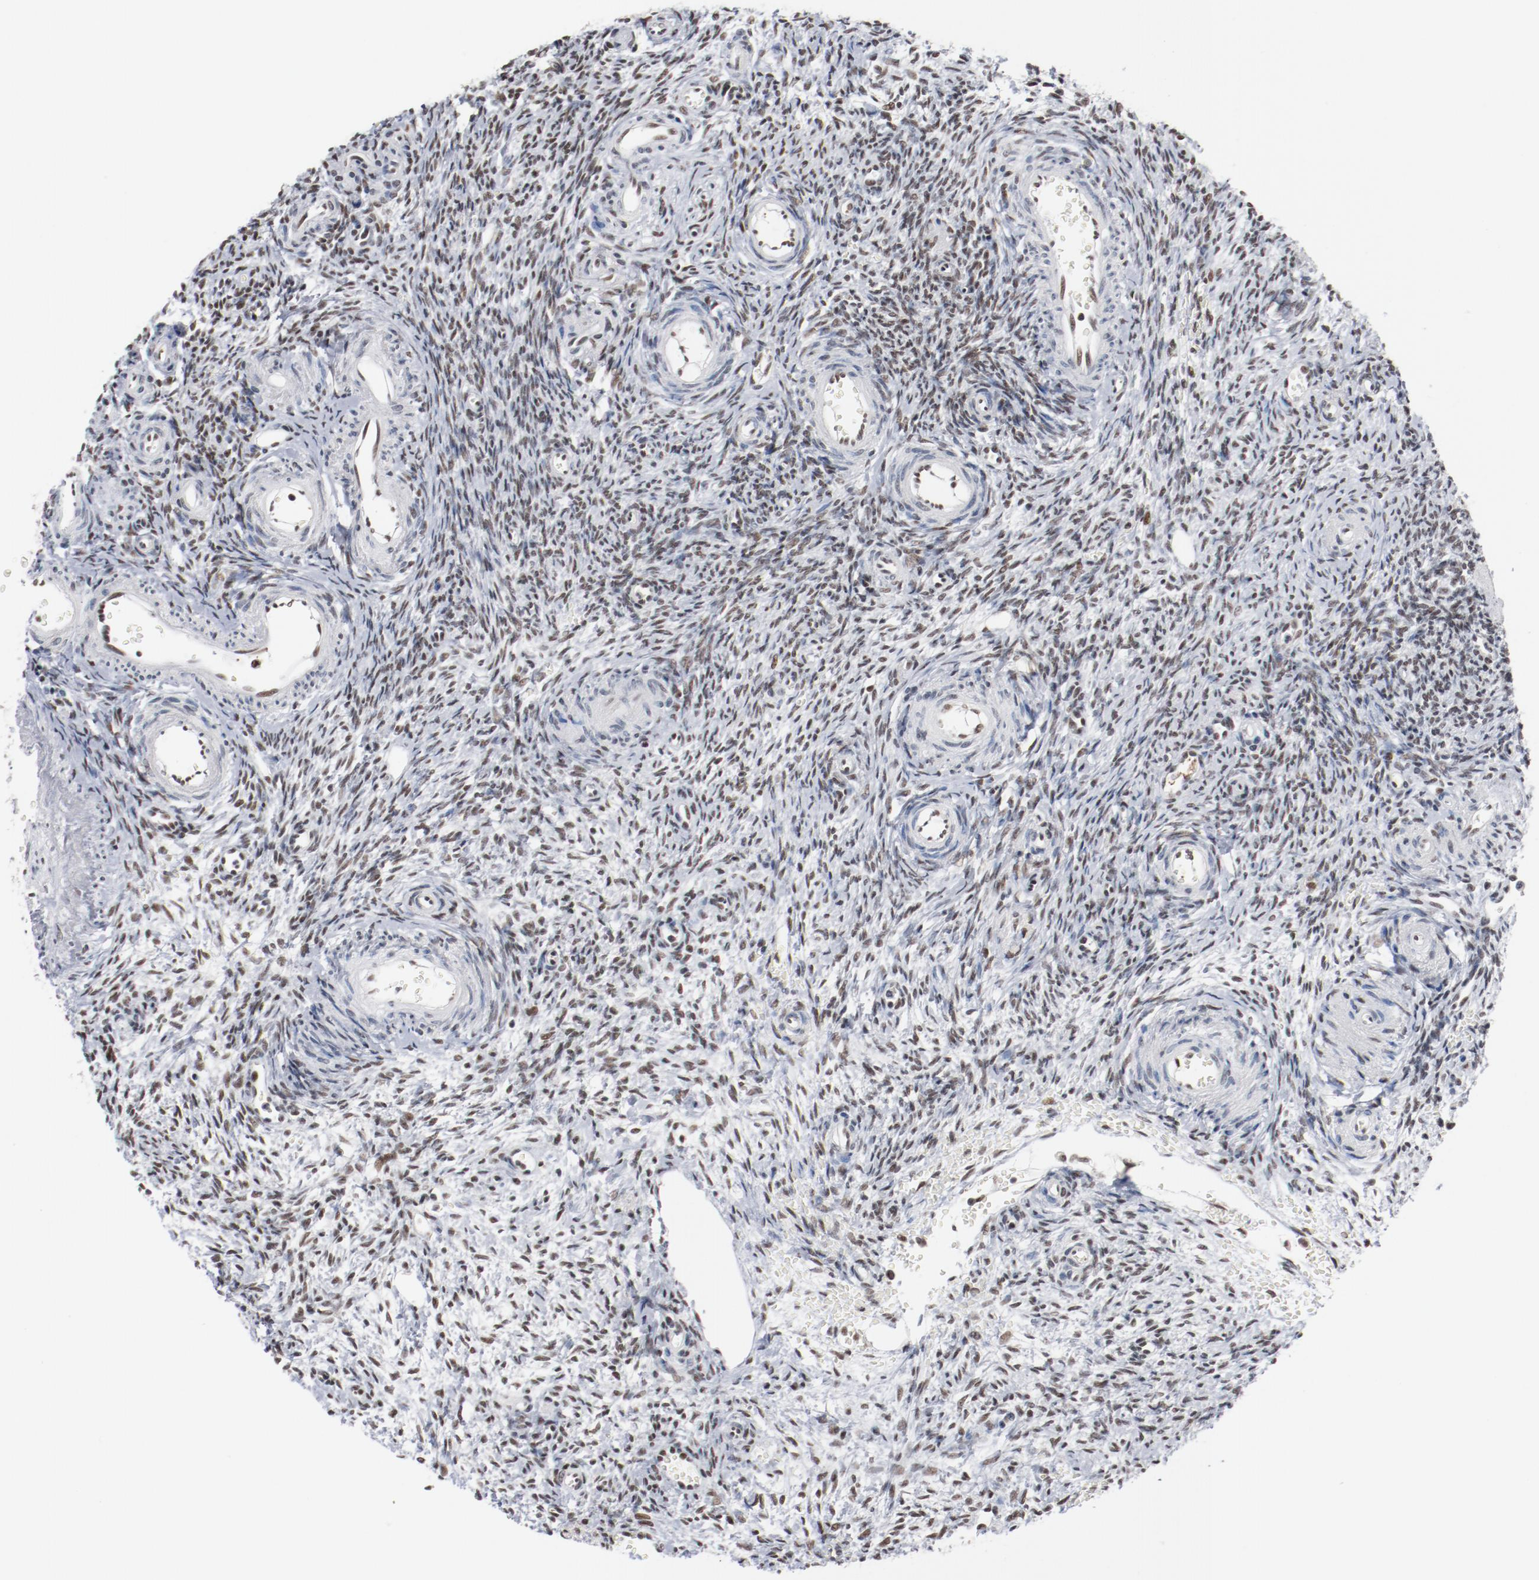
{"staining": {"intensity": "moderate", "quantity": ">75%", "location": "nuclear"}, "tissue": "ovary", "cell_type": "Follicle cells", "image_type": "normal", "snomed": [{"axis": "morphology", "description": "Normal tissue, NOS"}, {"axis": "topography", "description": "Ovary"}], "caption": "Ovary stained with a brown dye shows moderate nuclear positive staining in about >75% of follicle cells.", "gene": "BUB3", "patient": {"sex": "female", "age": 39}}